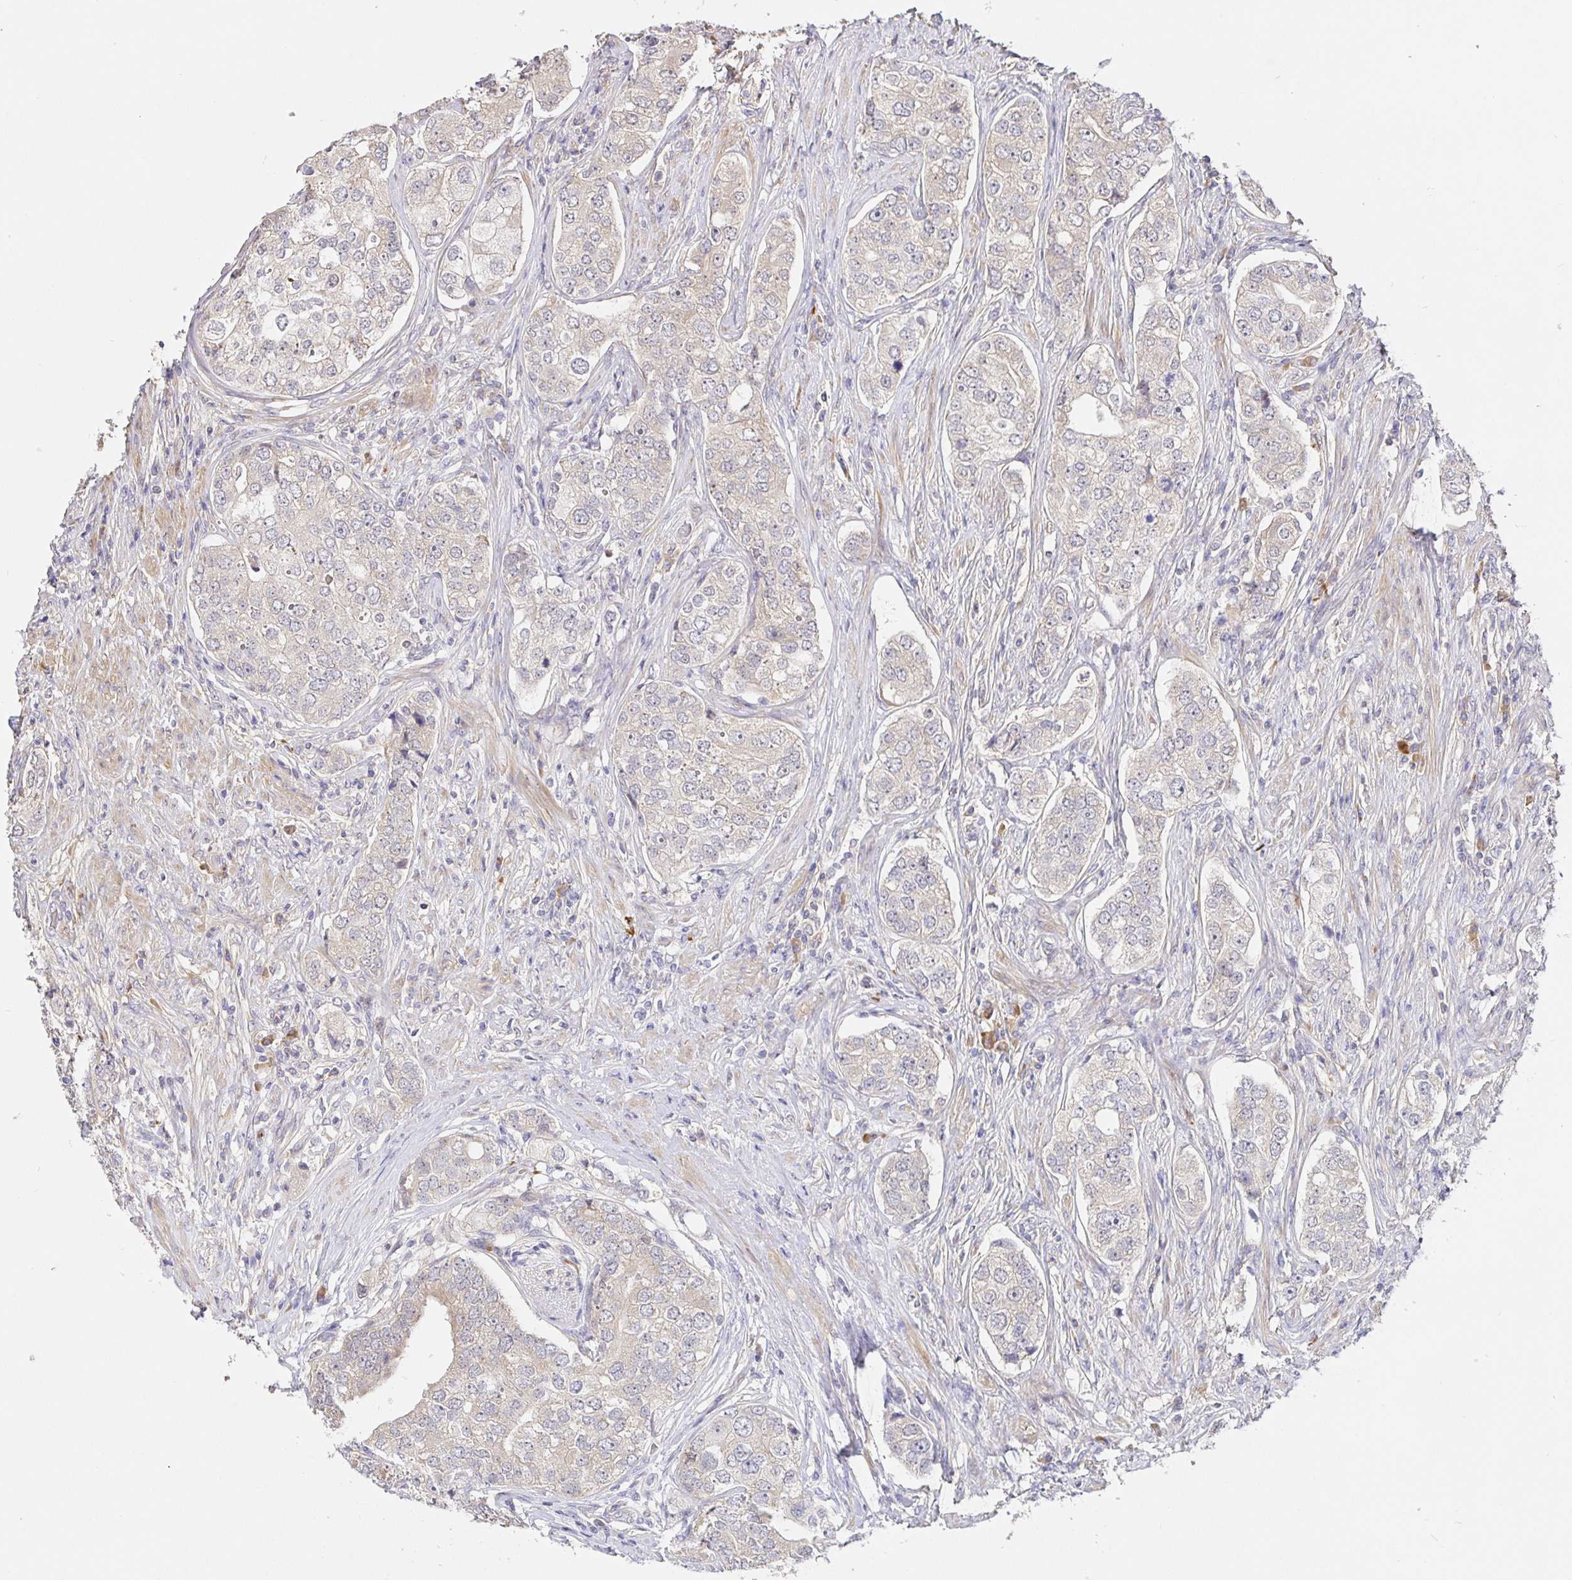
{"staining": {"intensity": "weak", "quantity": "<25%", "location": "cytoplasmic/membranous"}, "tissue": "prostate cancer", "cell_type": "Tumor cells", "image_type": "cancer", "snomed": [{"axis": "morphology", "description": "Adenocarcinoma, High grade"}, {"axis": "topography", "description": "Prostate"}], "caption": "There is no significant staining in tumor cells of adenocarcinoma (high-grade) (prostate).", "gene": "ZDHHC11", "patient": {"sex": "male", "age": 60}}